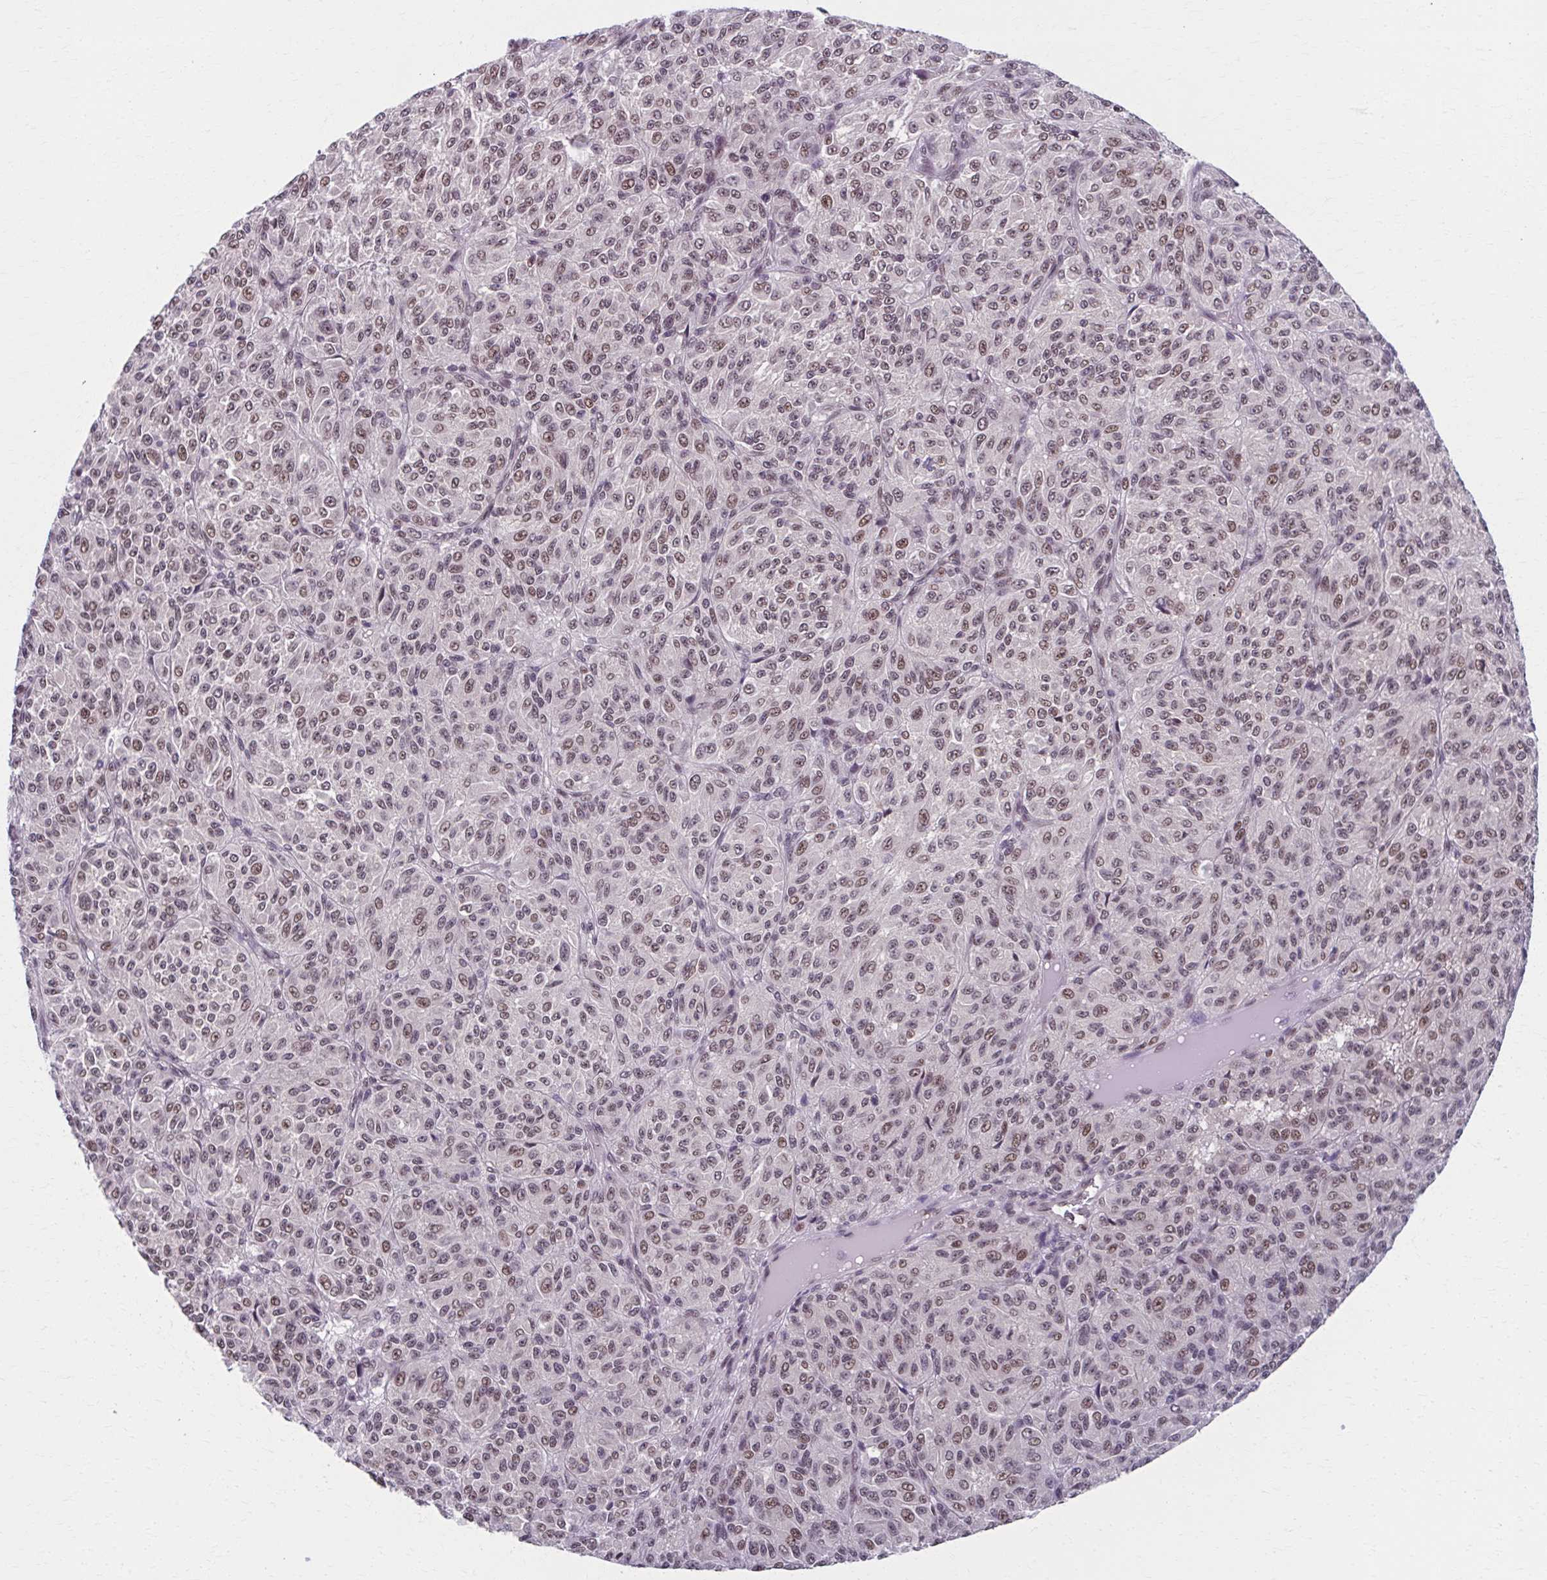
{"staining": {"intensity": "weak", "quantity": ">75%", "location": "nuclear"}, "tissue": "melanoma", "cell_type": "Tumor cells", "image_type": "cancer", "snomed": [{"axis": "morphology", "description": "Malignant melanoma, Metastatic site"}, {"axis": "topography", "description": "Brain"}], "caption": "Weak nuclear protein expression is identified in approximately >75% of tumor cells in malignant melanoma (metastatic site).", "gene": "SETBP1", "patient": {"sex": "female", "age": 56}}